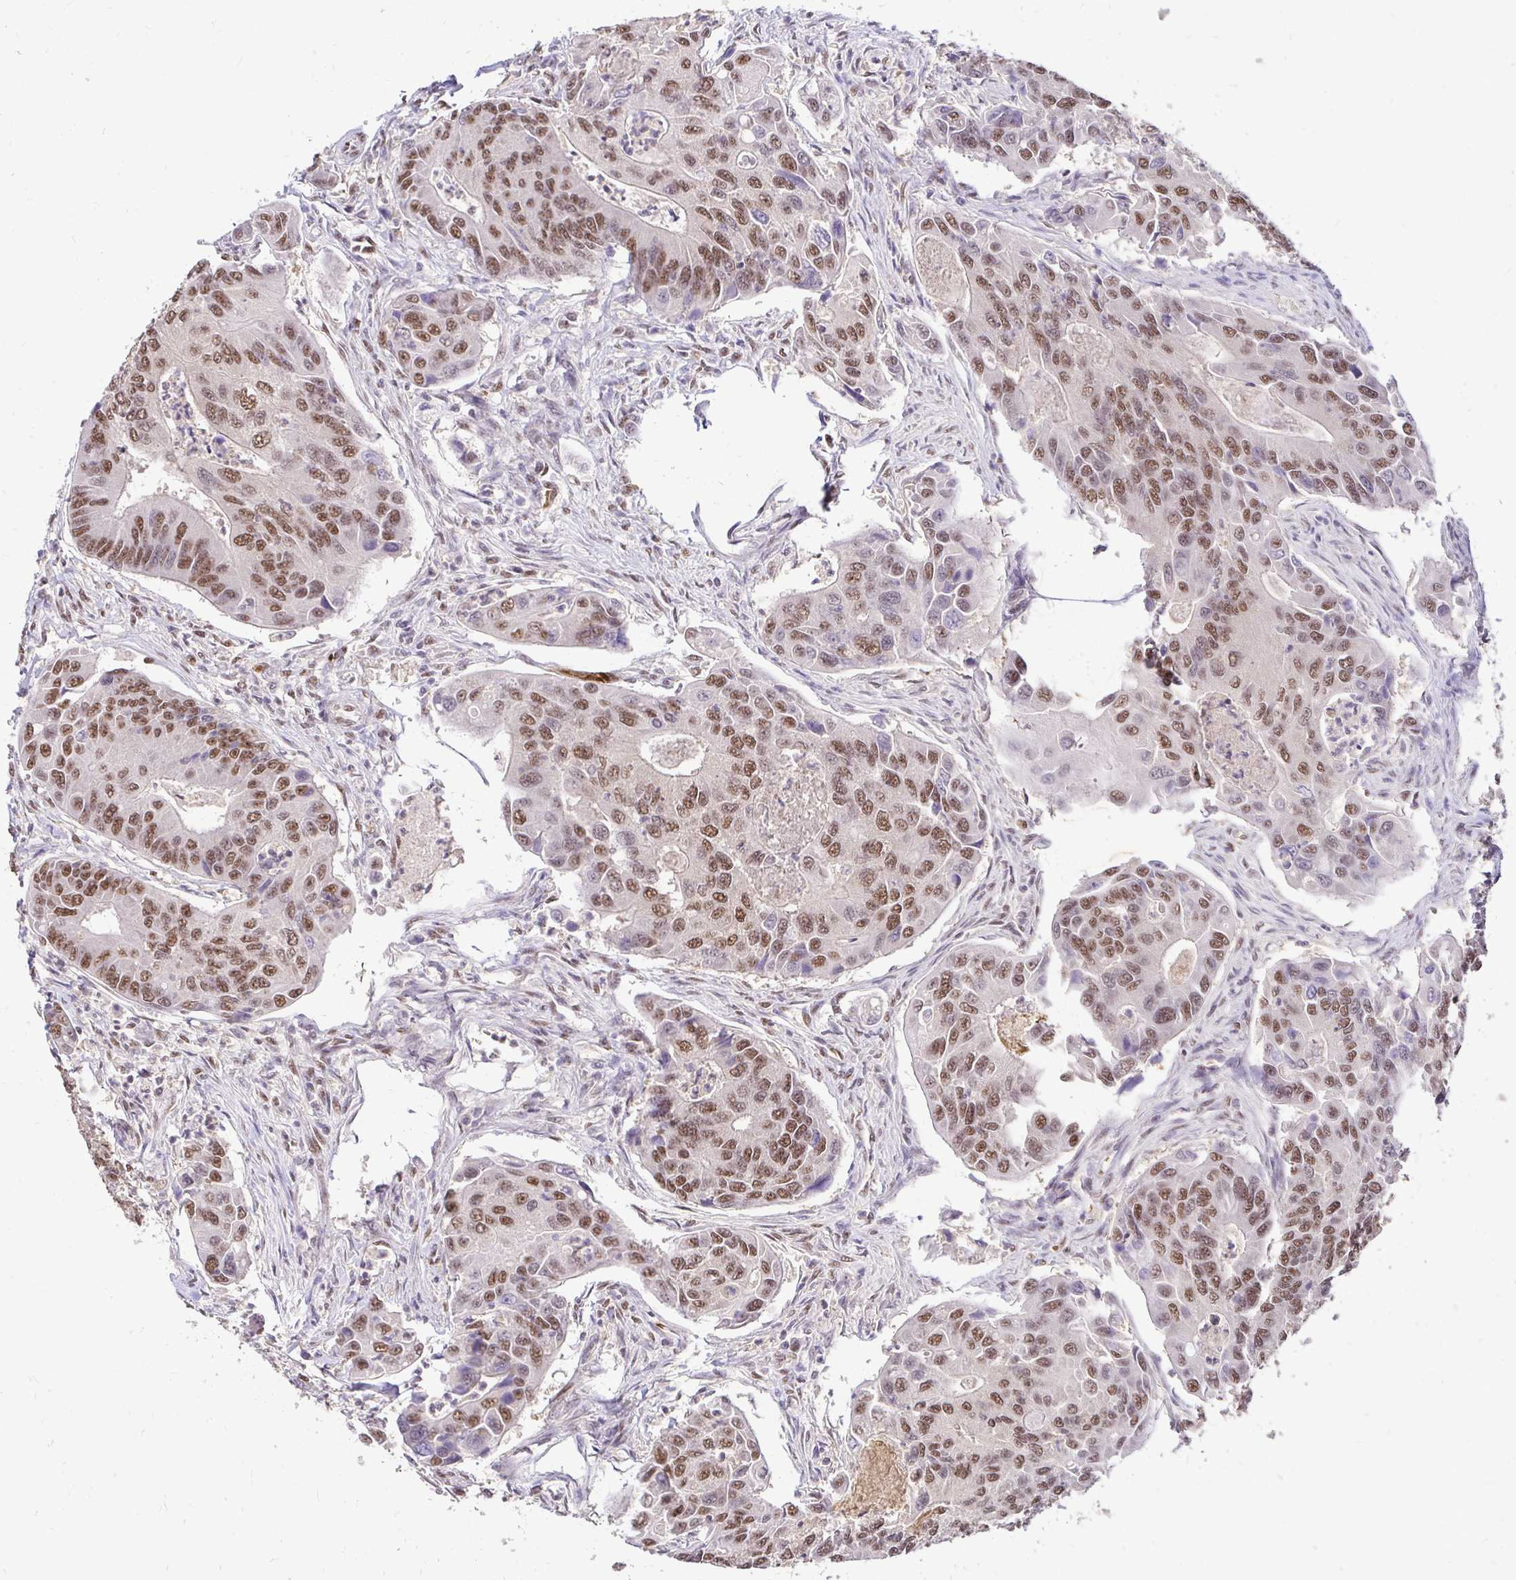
{"staining": {"intensity": "moderate", "quantity": ">75%", "location": "nuclear"}, "tissue": "colorectal cancer", "cell_type": "Tumor cells", "image_type": "cancer", "snomed": [{"axis": "morphology", "description": "Adenocarcinoma, NOS"}, {"axis": "topography", "description": "Colon"}], "caption": "High-power microscopy captured an immunohistochemistry micrograph of adenocarcinoma (colorectal), revealing moderate nuclear staining in about >75% of tumor cells.", "gene": "RIMS4", "patient": {"sex": "female", "age": 67}}